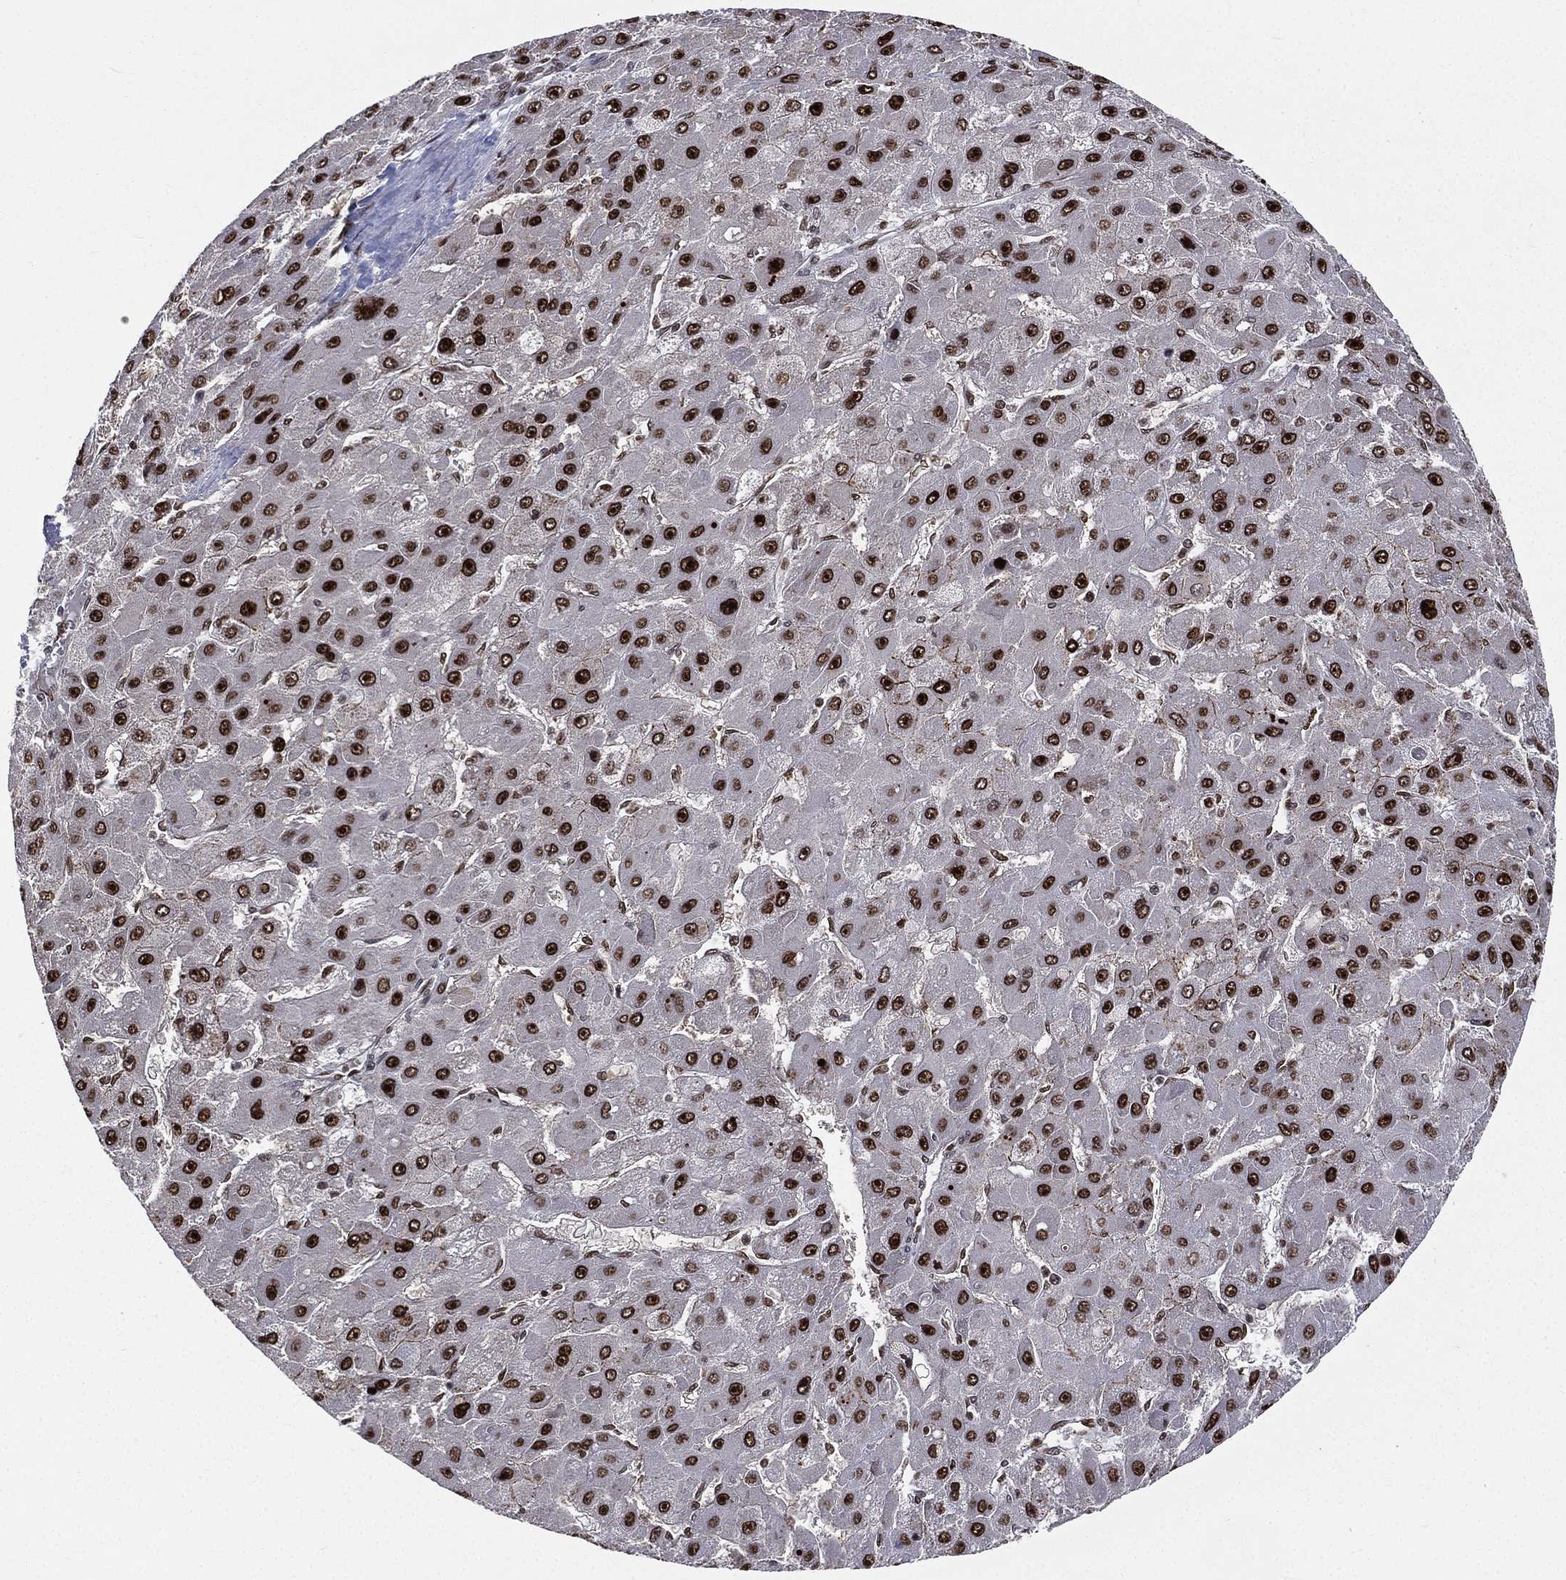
{"staining": {"intensity": "strong", "quantity": ">75%", "location": "nuclear"}, "tissue": "liver cancer", "cell_type": "Tumor cells", "image_type": "cancer", "snomed": [{"axis": "morphology", "description": "Carcinoma, Hepatocellular, NOS"}, {"axis": "topography", "description": "Liver"}], "caption": "An image of human hepatocellular carcinoma (liver) stained for a protein shows strong nuclear brown staining in tumor cells.", "gene": "POLB", "patient": {"sex": "female", "age": 25}}